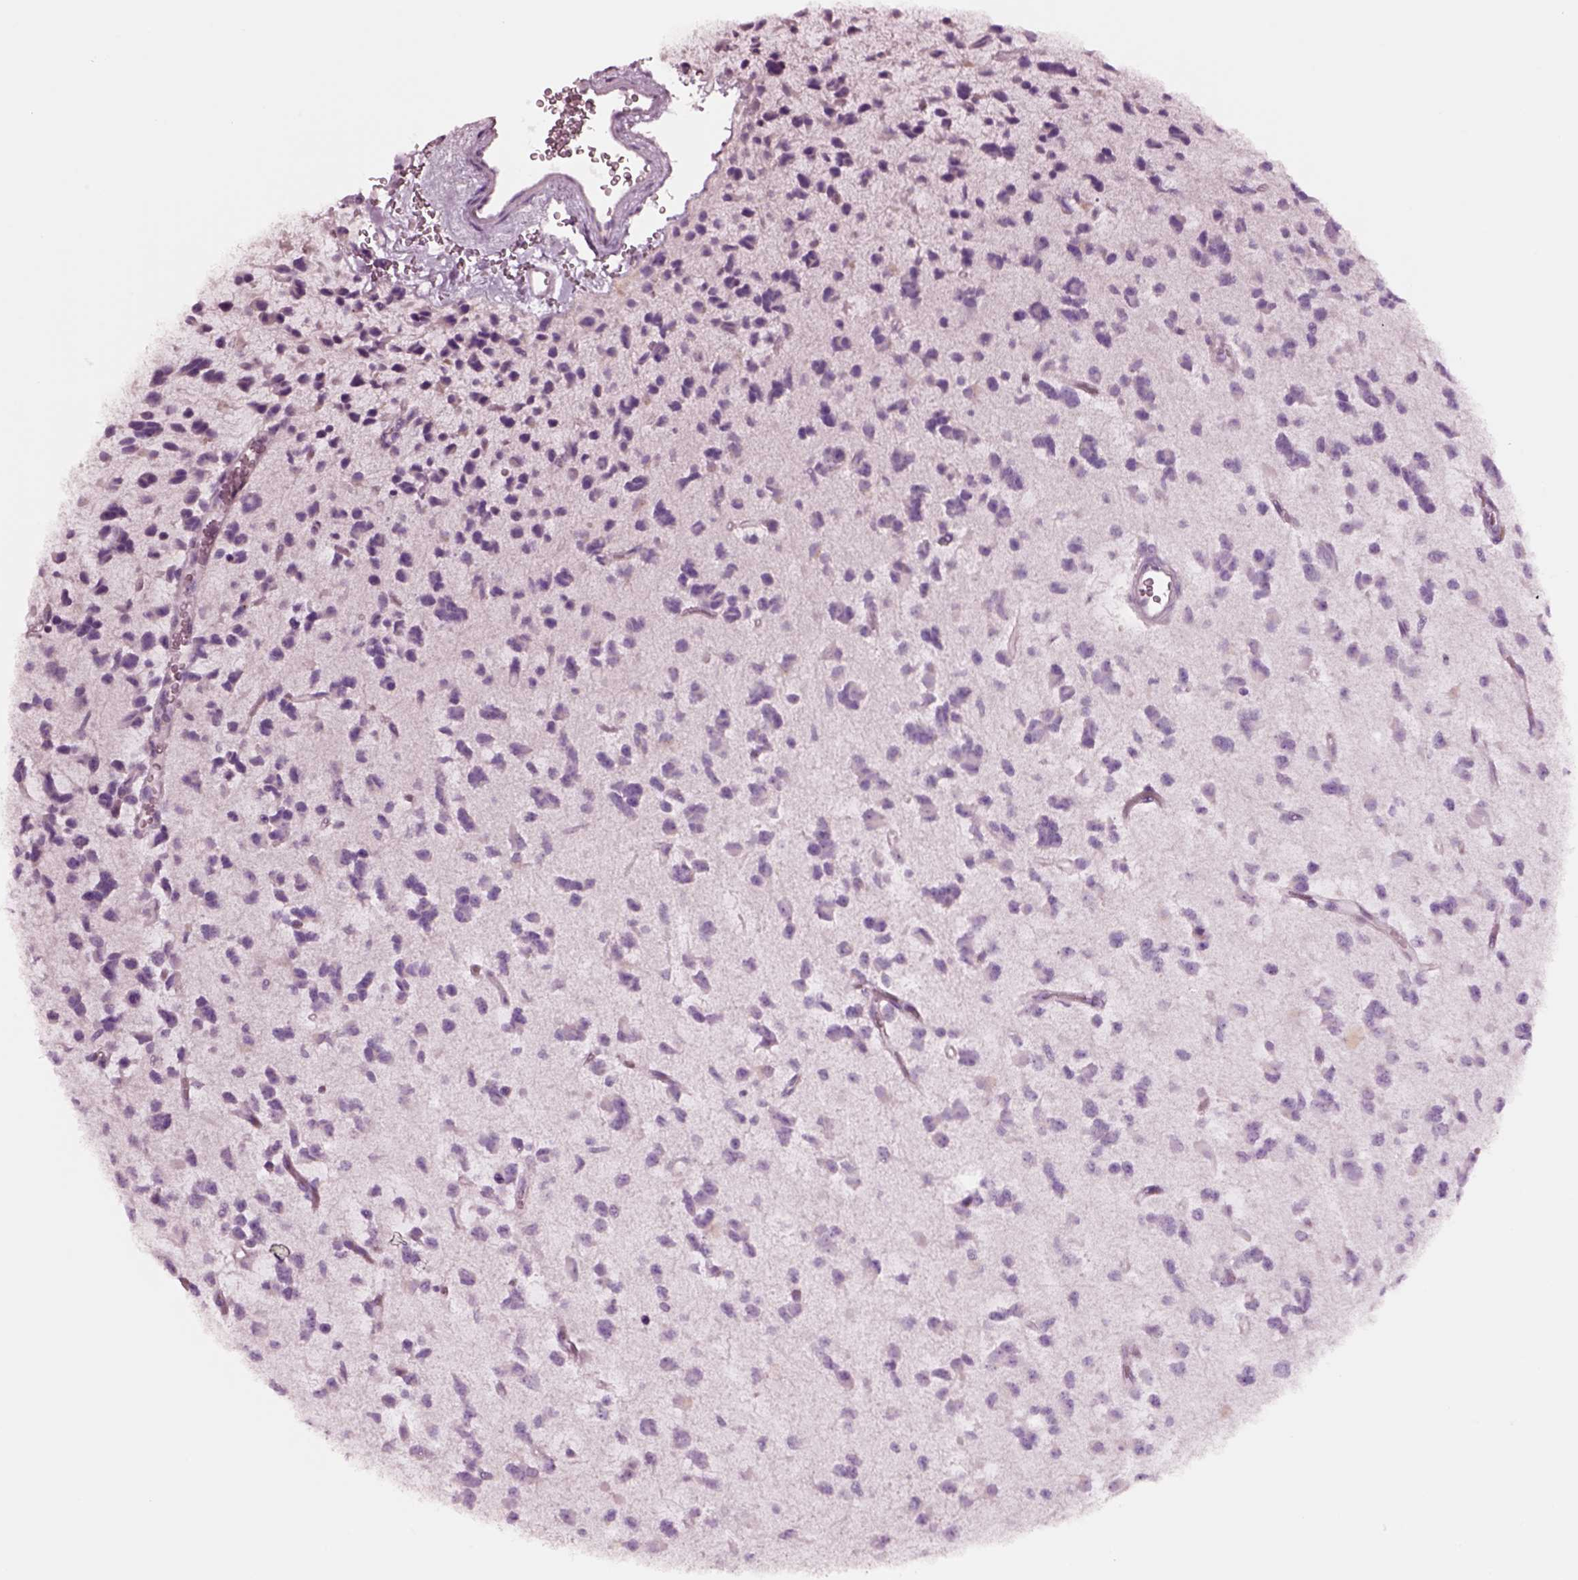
{"staining": {"intensity": "negative", "quantity": "none", "location": "none"}, "tissue": "glioma", "cell_type": "Tumor cells", "image_type": "cancer", "snomed": [{"axis": "morphology", "description": "Glioma, malignant, Low grade"}, {"axis": "topography", "description": "Brain"}], "caption": "A histopathology image of malignant low-grade glioma stained for a protein reveals no brown staining in tumor cells.", "gene": "NMRK2", "patient": {"sex": "female", "age": 45}}